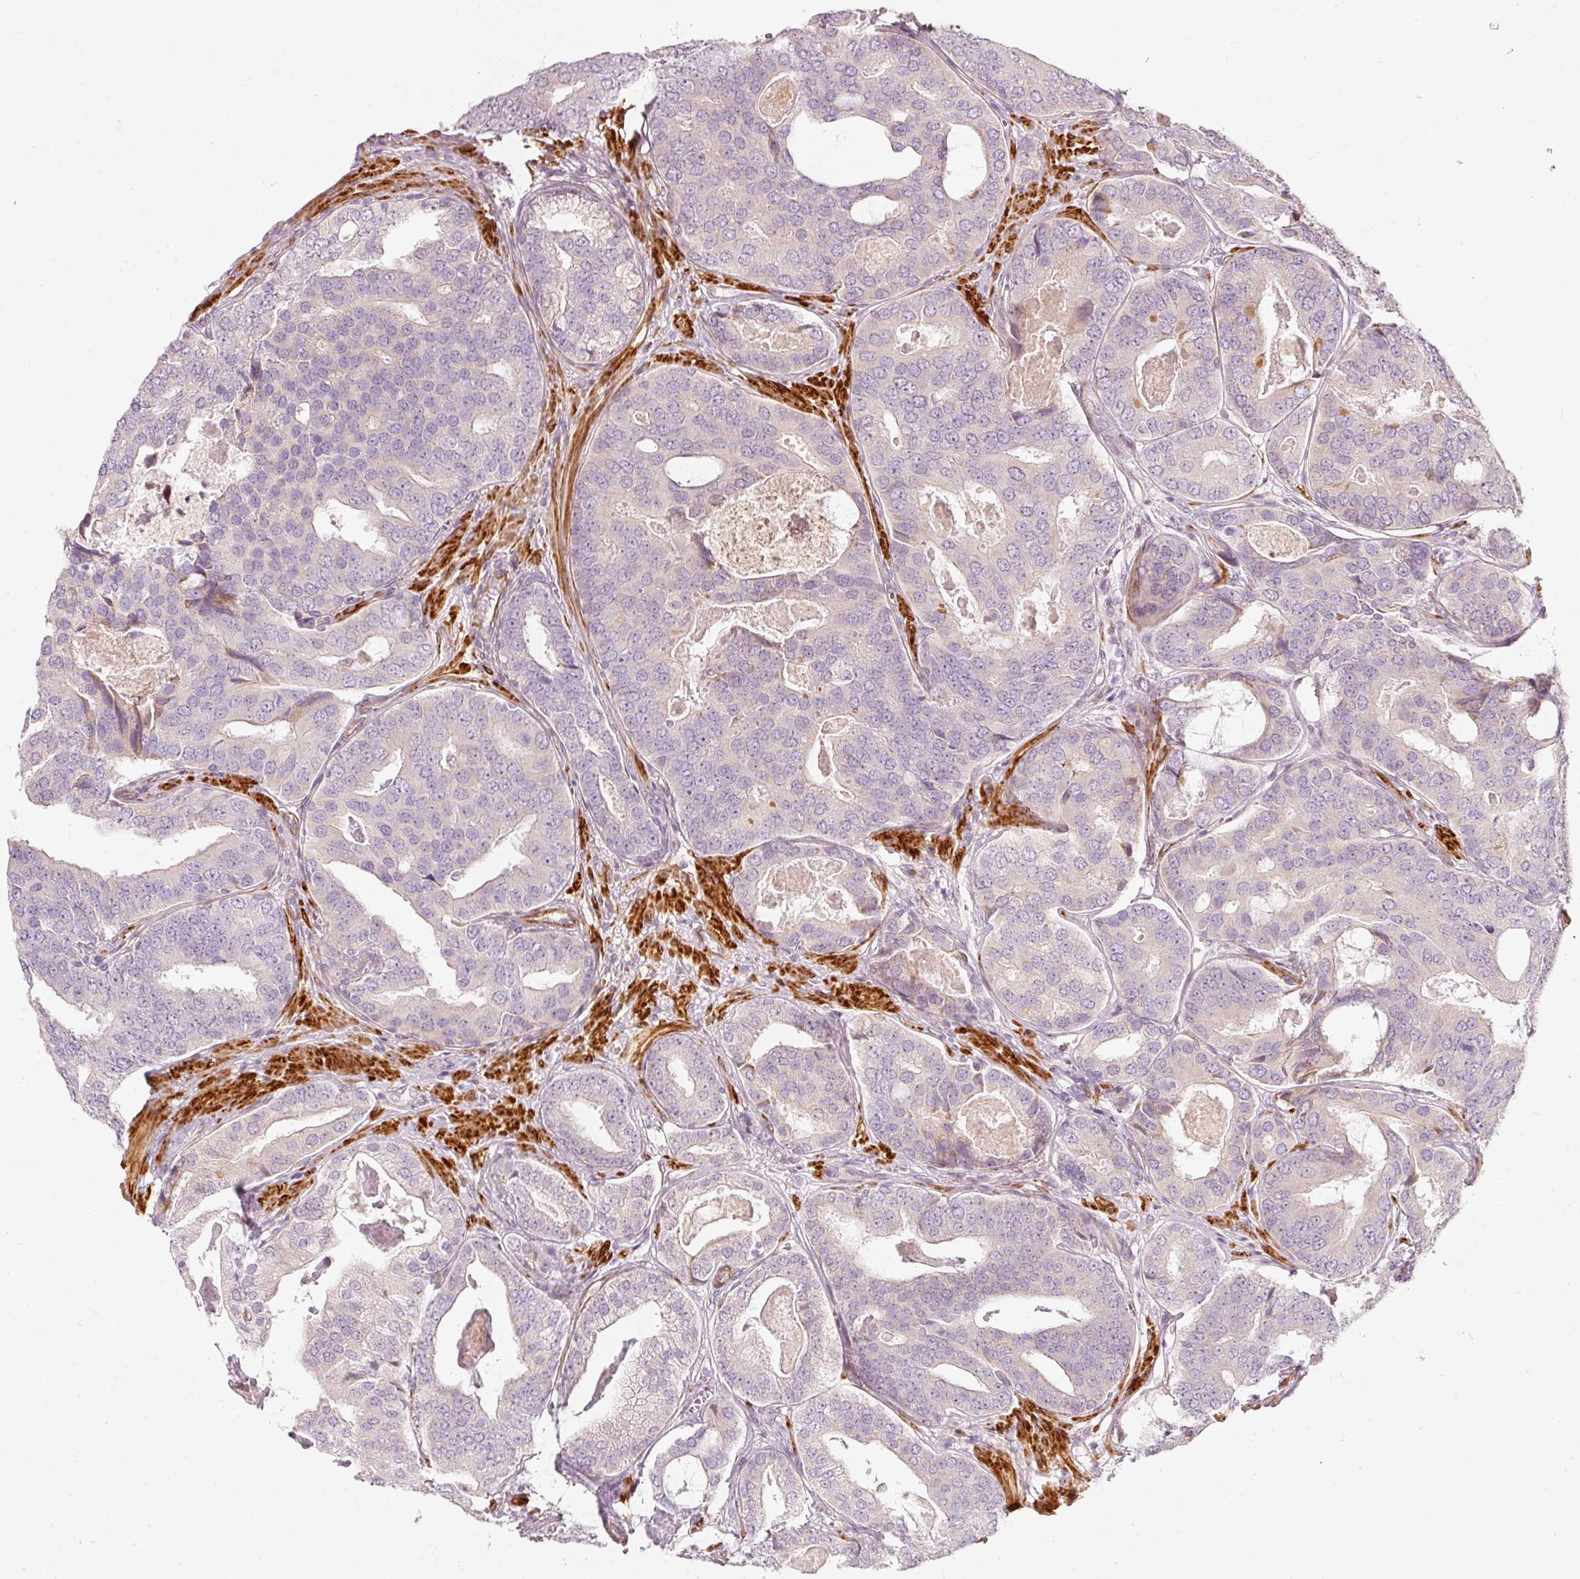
{"staining": {"intensity": "negative", "quantity": "none", "location": "none"}, "tissue": "prostate cancer", "cell_type": "Tumor cells", "image_type": "cancer", "snomed": [{"axis": "morphology", "description": "Adenocarcinoma, High grade"}, {"axis": "topography", "description": "Prostate"}], "caption": "Immunohistochemical staining of prostate cancer demonstrates no significant positivity in tumor cells.", "gene": "KCNQ1", "patient": {"sex": "male", "age": 71}}